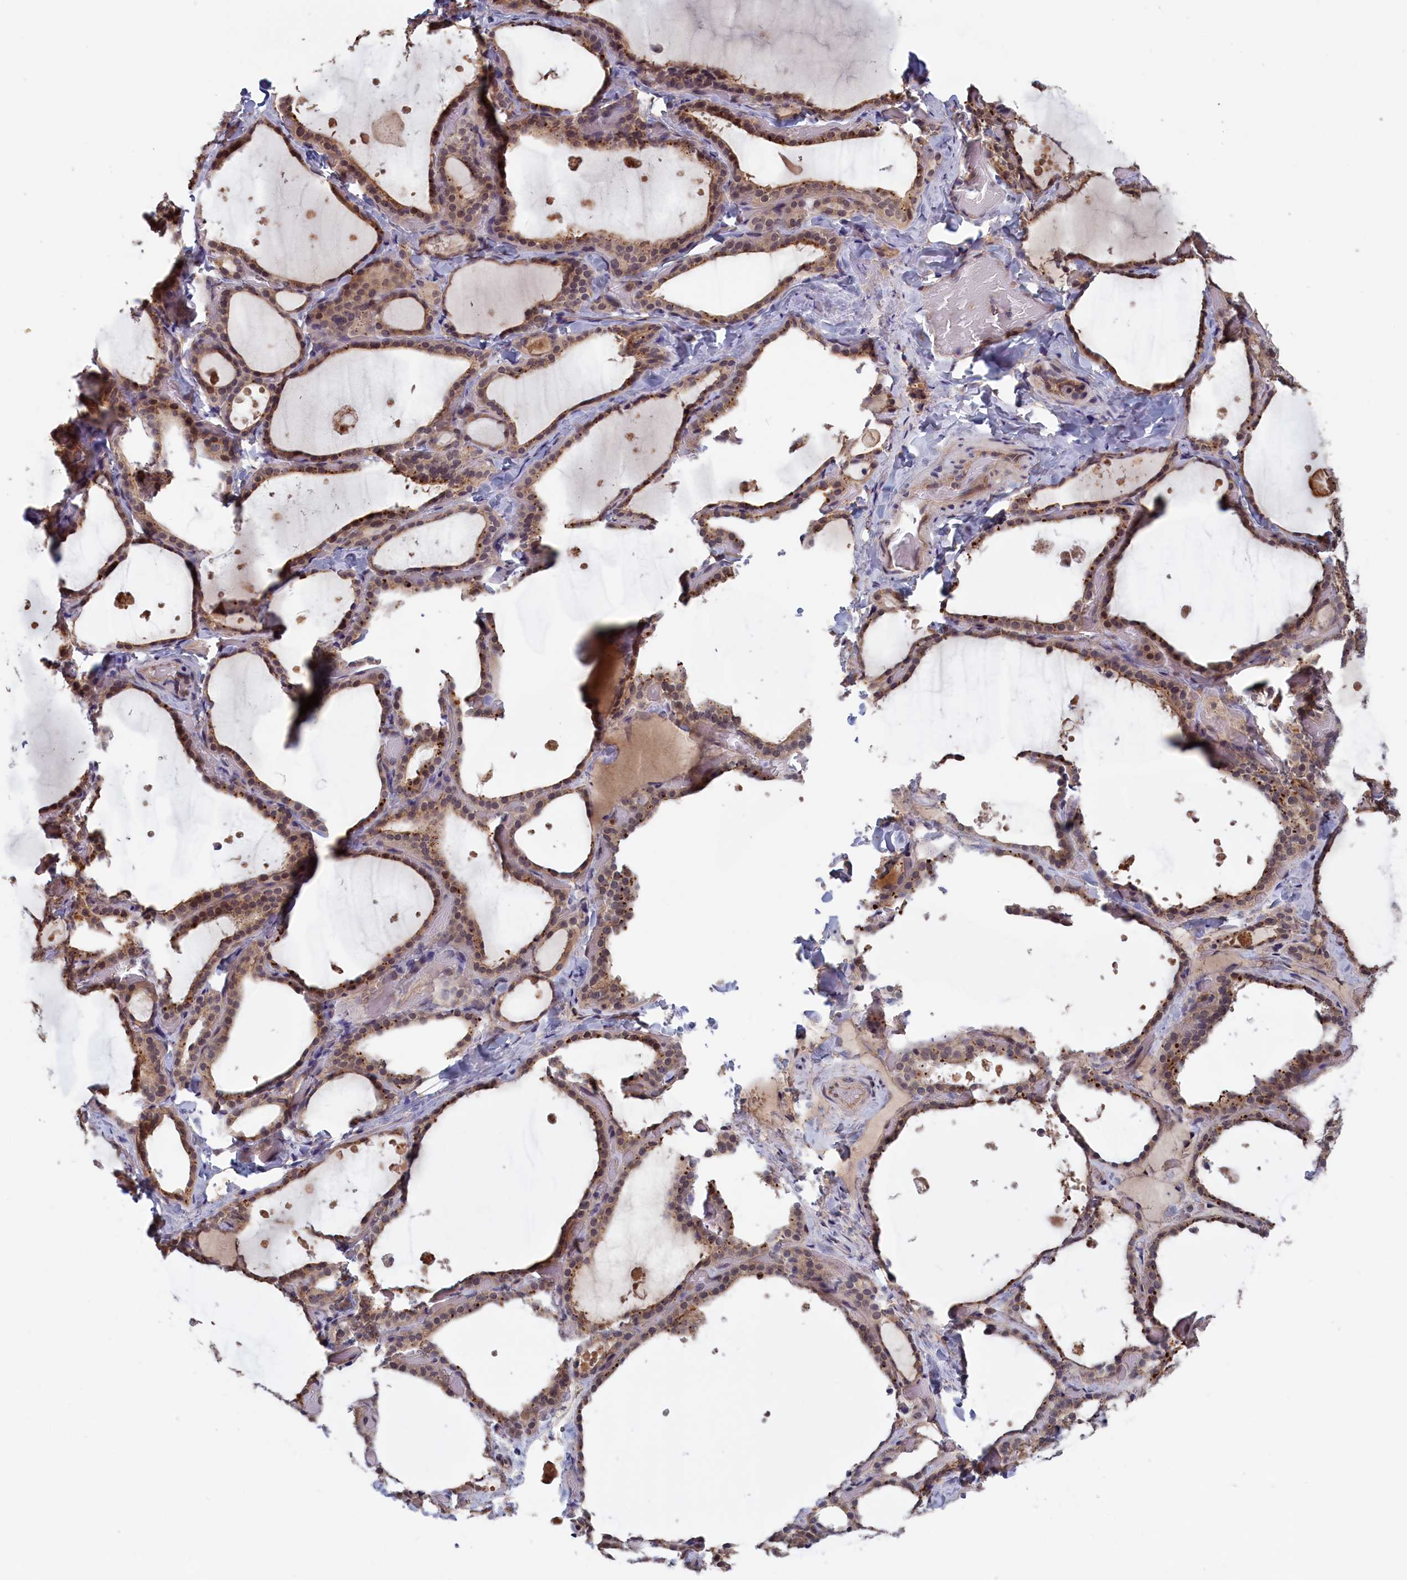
{"staining": {"intensity": "moderate", "quantity": ">75%", "location": "cytoplasmic/membranous,nuclear"}, "tissue": "thyroid gland", "cell_type": "Glandular cells", "image_type": "normal", "snomed": [{"axis": "morphology", "description": "Normal tissue, NOS"}, {"axis": "topography", "description": "Thyroid gland"}], "caption": "Brown immunohistochemical staining in normal human thyroid gland reveals moderate cytoplasmic/membranous,nuclear staining in about >75% of glandular cells.", "gene": "PLP2", "patient": {"sex": "female", "age": 44}}